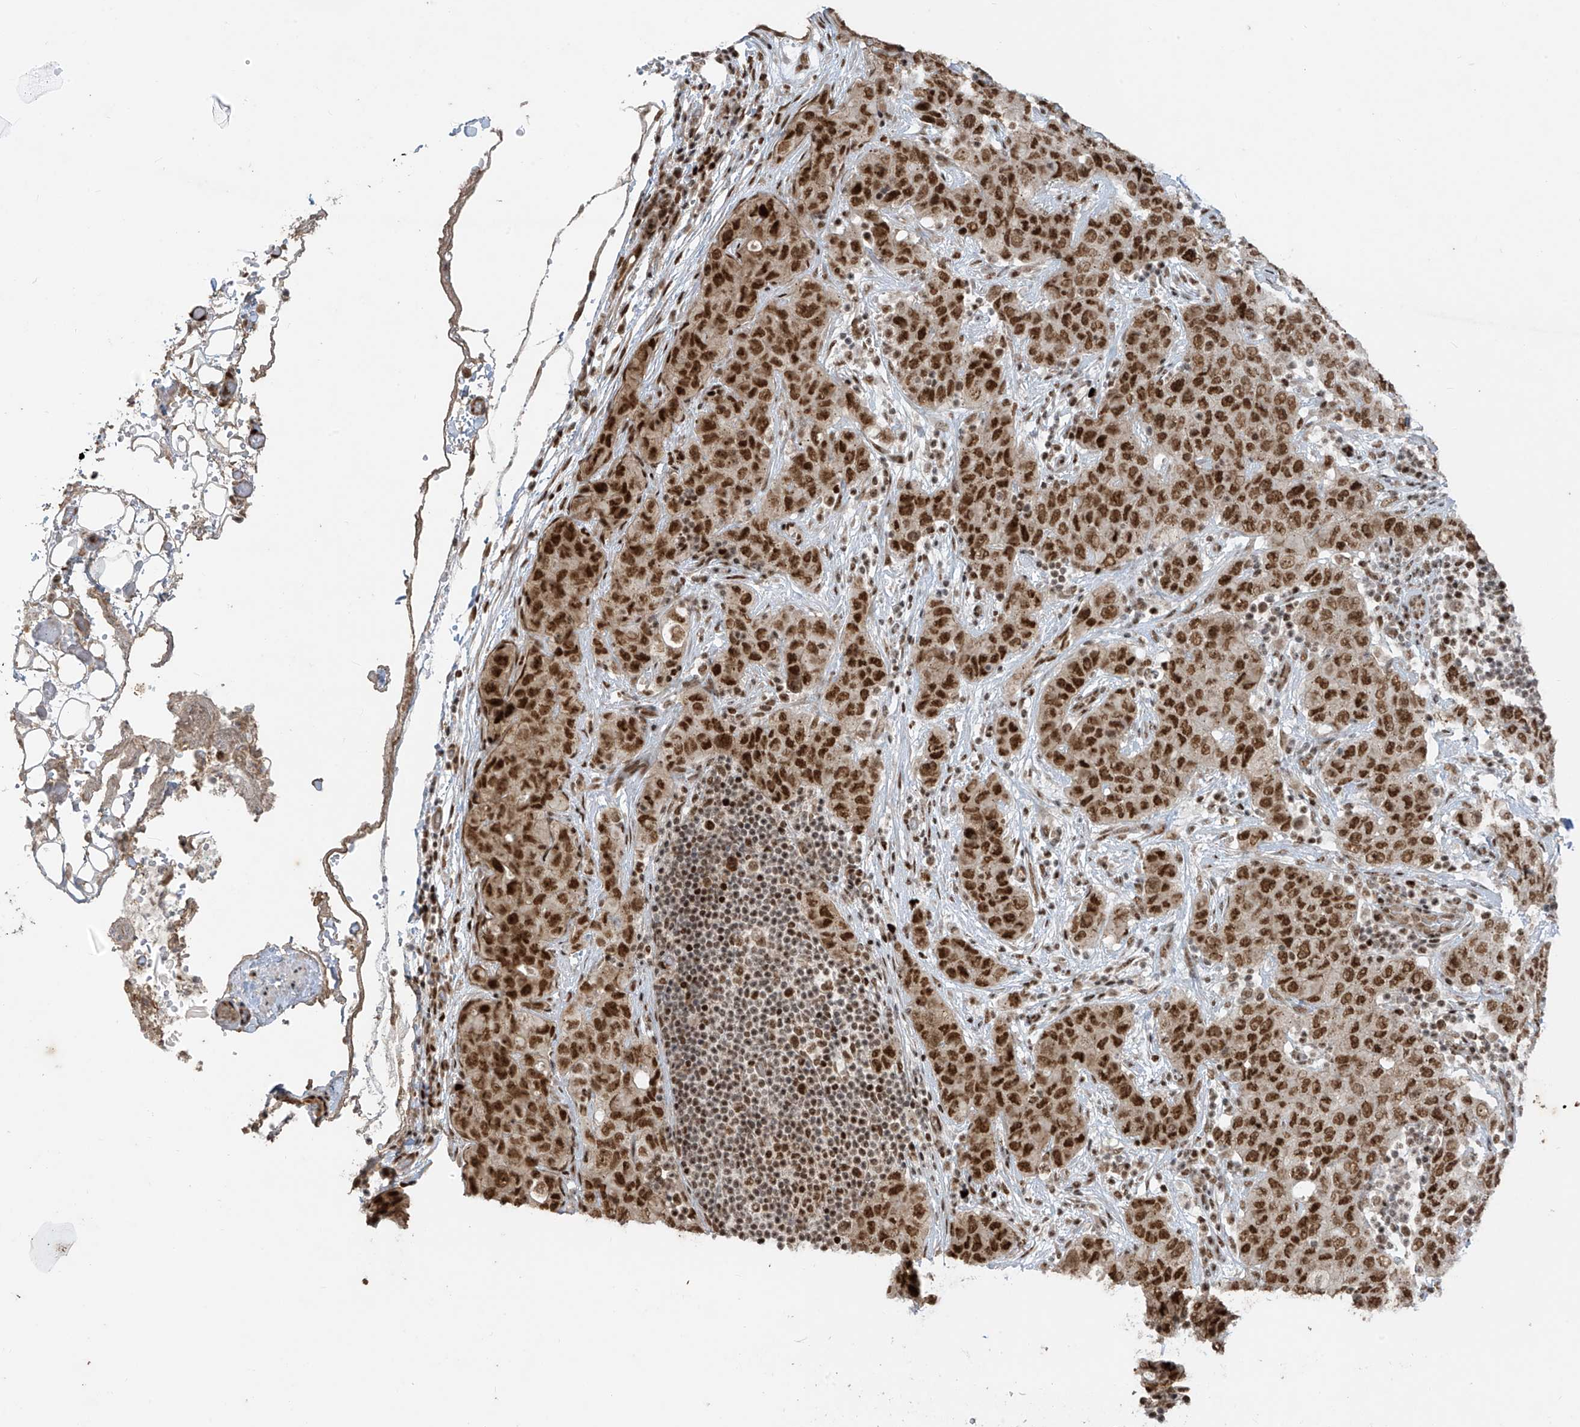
{"staining": {"intensity": "moderate", "quantity": ">75%", "location": "nuclear"}, "tissue": "stomach cancer", "cell_type": "Tumor cells", "image_type": "cancer", "snomed": [{"axis": "morphology", "description": "Normal tissue, NOS"}, {"axis": "morphology", "description": "Adenocarcinoma, NOS"}, {"axis": "topography", "description": "Lymph node"}, {"axis": "topography", "description": "Stomach"}], "caption": "DAB (3,3'-diaminobenzidine) immunohistochemical staining of human stomach cancer exhibits moderate nuclear protein staining in about >75% of tumor cells.", "gene": "ARHGEF3", "patient": {"sex": "male", "age": 48}}